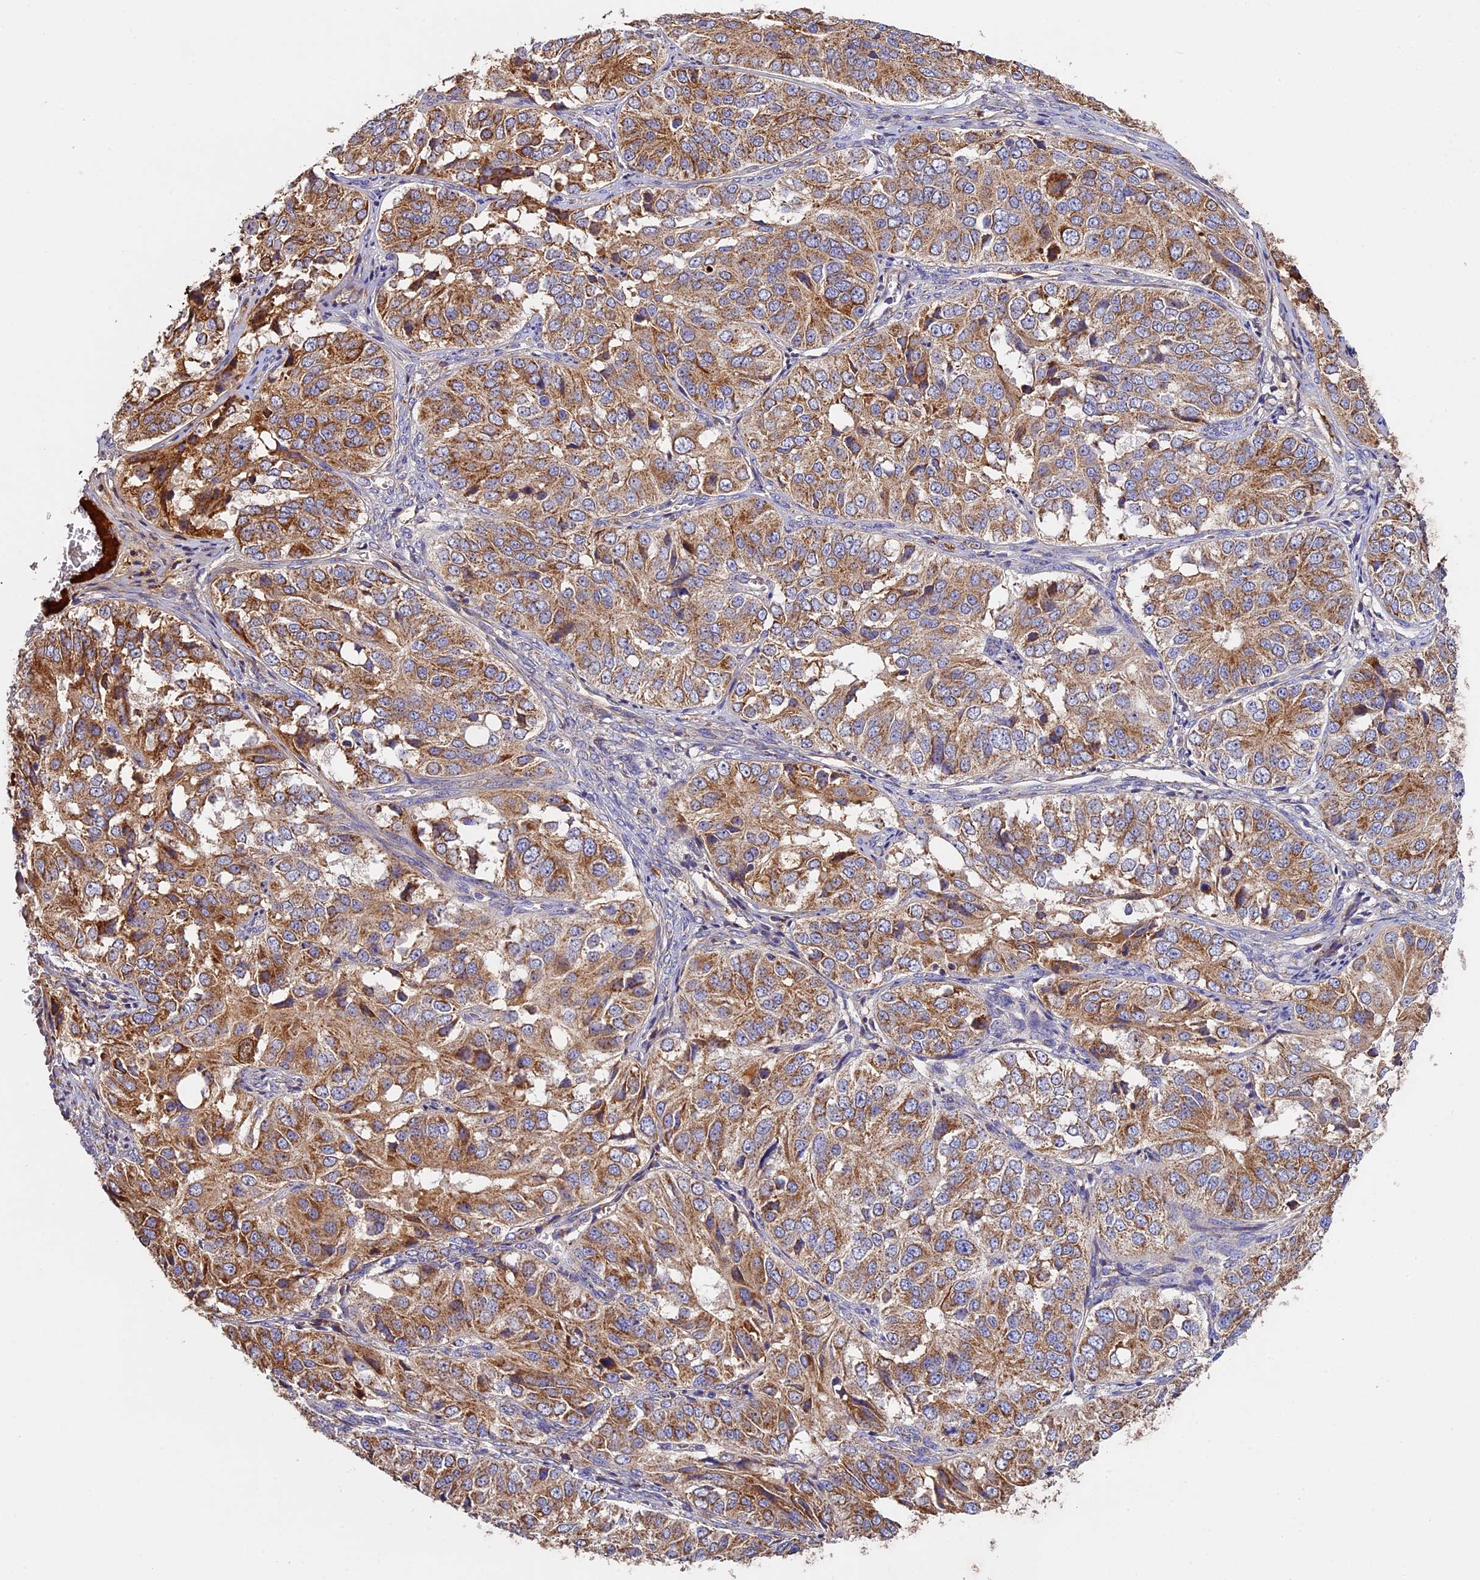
{"staining": {"intensity": "moderate", "quantity": ">75%", "location": "cytoplasmic/membranous"}, "tissue": "ovarian cancer", "cell_type": "Tumor cells", "image_type": "cancer", "snomed": [{"axis": "morphology", "description": "Carcinoma, endometroid"}, {"axis": "topography", "description": "Ovary"}], "caption": "DAB immunohistochemical staining of human endometroid carcinoma (ovarian) exhibits moderate cytoplasmic/membranous protein expression in approximately >75% of tumor cells.", "gene": "OCEL1", "patient": {"sex": "female", "age": 51}}